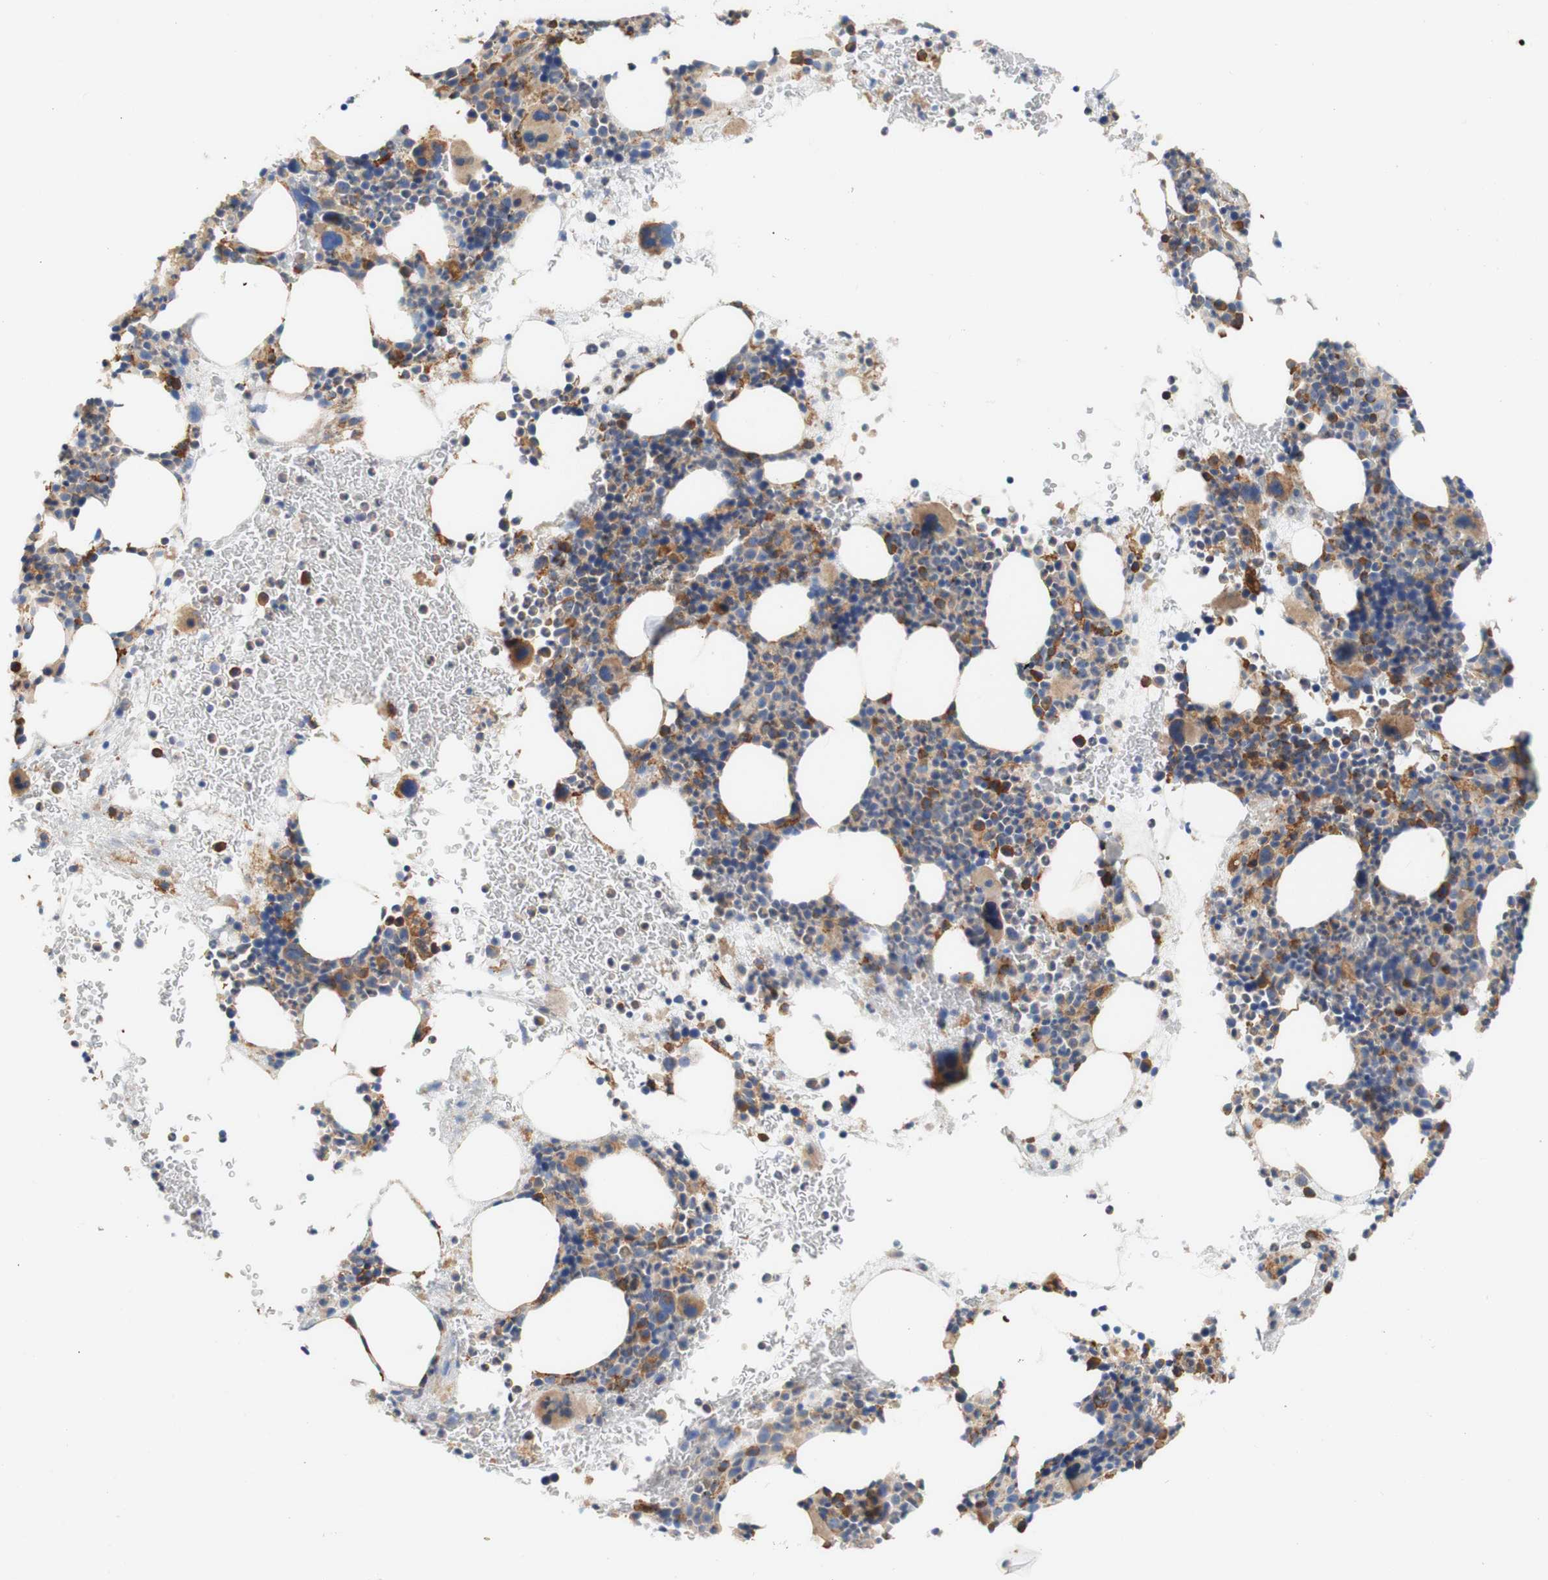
{"staining": {"intensity": "moderate", "quantity": "25%-75%", "location": "cytoplasmic/membranous"}, "tissue": "bone marrow", "cell_type": "Hematopoietic cells", "image_type": "normal", "snomed": [{"axis": "morphology", "description": "Normal tissue, NOS"}, {"axis": "morphology", "description": "Inflammation, NOS"}, {"axis": "topography", "description": "Bone marrow"}], "caption": "Approximately 25%-75% of hematopoietic cells in benign bone marrow show moderate cytoplasmic/membranous protein positivity as visualized by brown immunohistochemical staining.", "gene": "EIF2AK4", "patient": {"sex": "male", "age": 73}}